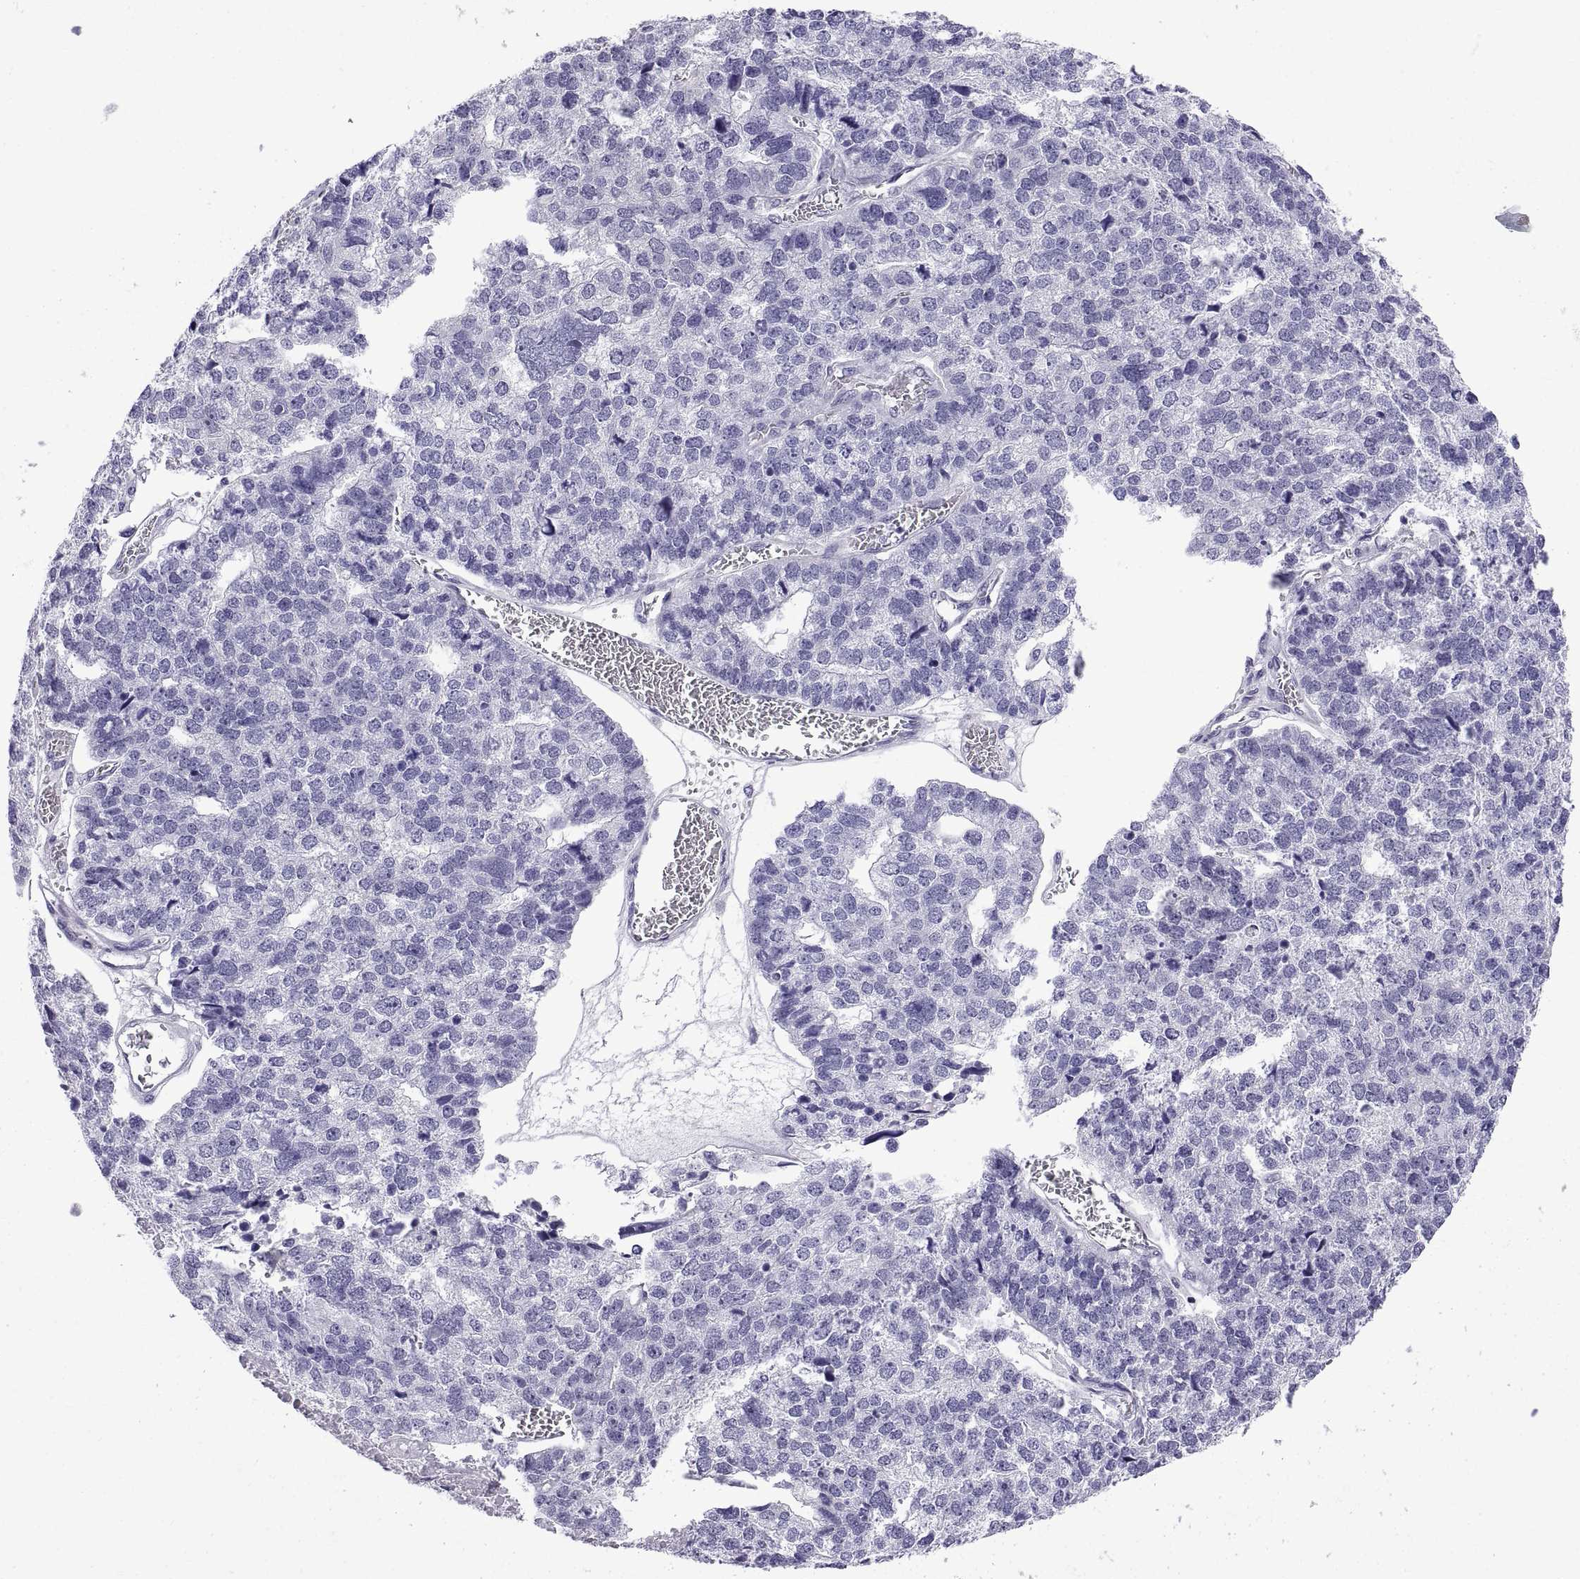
{"staining": {"intensity": "negative", "quantity": "none", "location": "none"}, "tissue": "stomach cancer", "cell_type": "Tumor cells", "image_type": "cancer", "snomed": [{"axis": "morphology", "description": "Adenocarcinoma, NOS"}, {"axis": "topography", "description": "Stomach"}], "caption": "Immunohistochemical staining of human stomach cancer (adenocarcinoma) exhibits no significant expression in tumor cells.", "gene": "SPDYE1", "patient": {"sex": "male", "age": 69}}